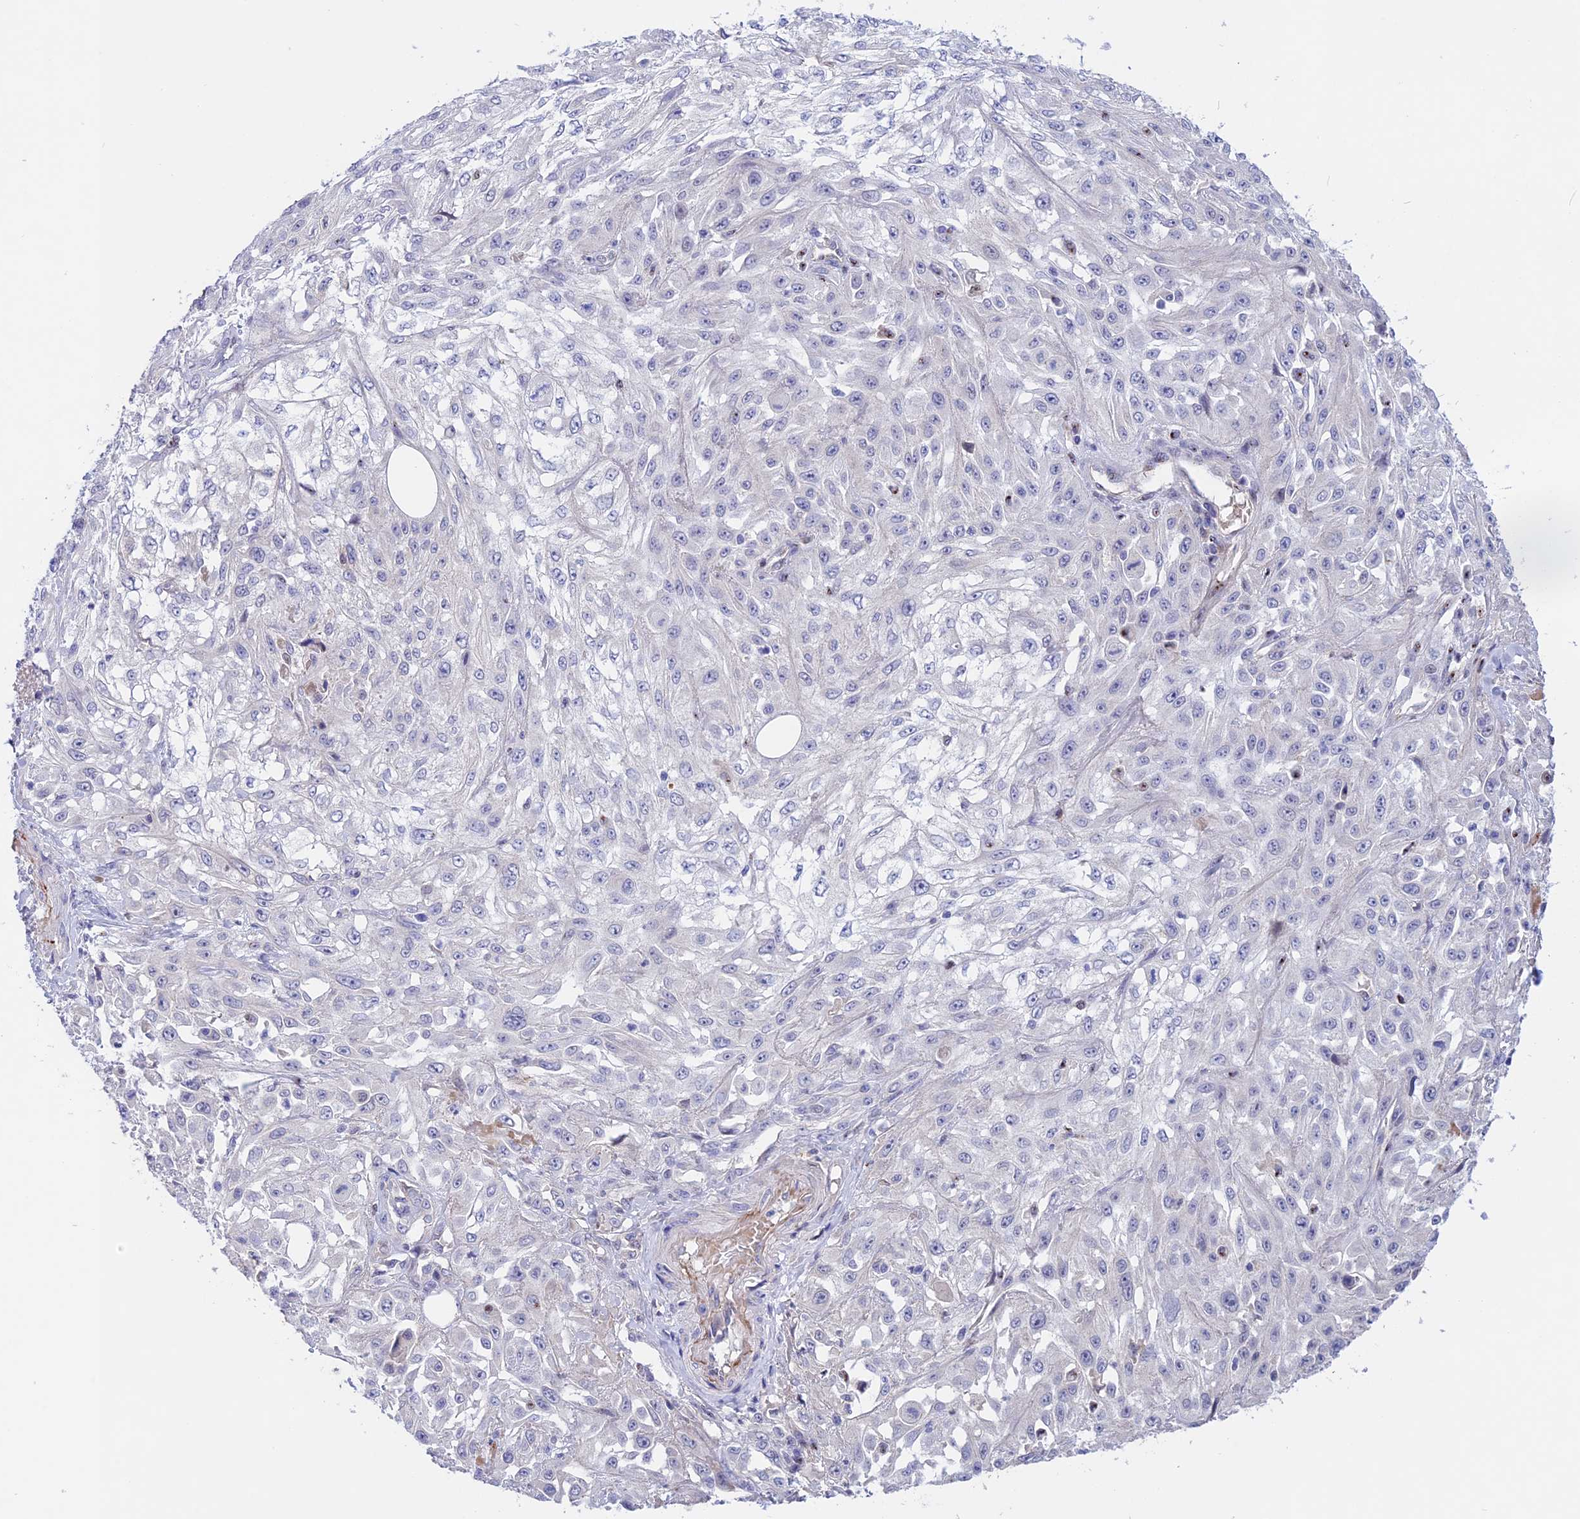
{"staining": {"intensity": "negative", "quantity": "none", "location": "none"}, "tissue": "skin cancer", "cell_type": "Tumor cells", "image_type": "cancer", "snomed": [{"axis": "morphology", "description": "Squamous cell carcinoma, NOS"}, {"axis": "morphology", "description": "Squamous cell carcinoma, metastatic, NOS"}, {"axis": "topography", "description": "Skin"}, {"axis": "topography", "description": "Lymph node"}], "caption": "Immunohistochemical staining of metastatic squamous cell carcinoma (skin) demonstrates no significant expression in tumor cells.", "gene": "GK5", "patient": {"sex": "male", "age": 75}}